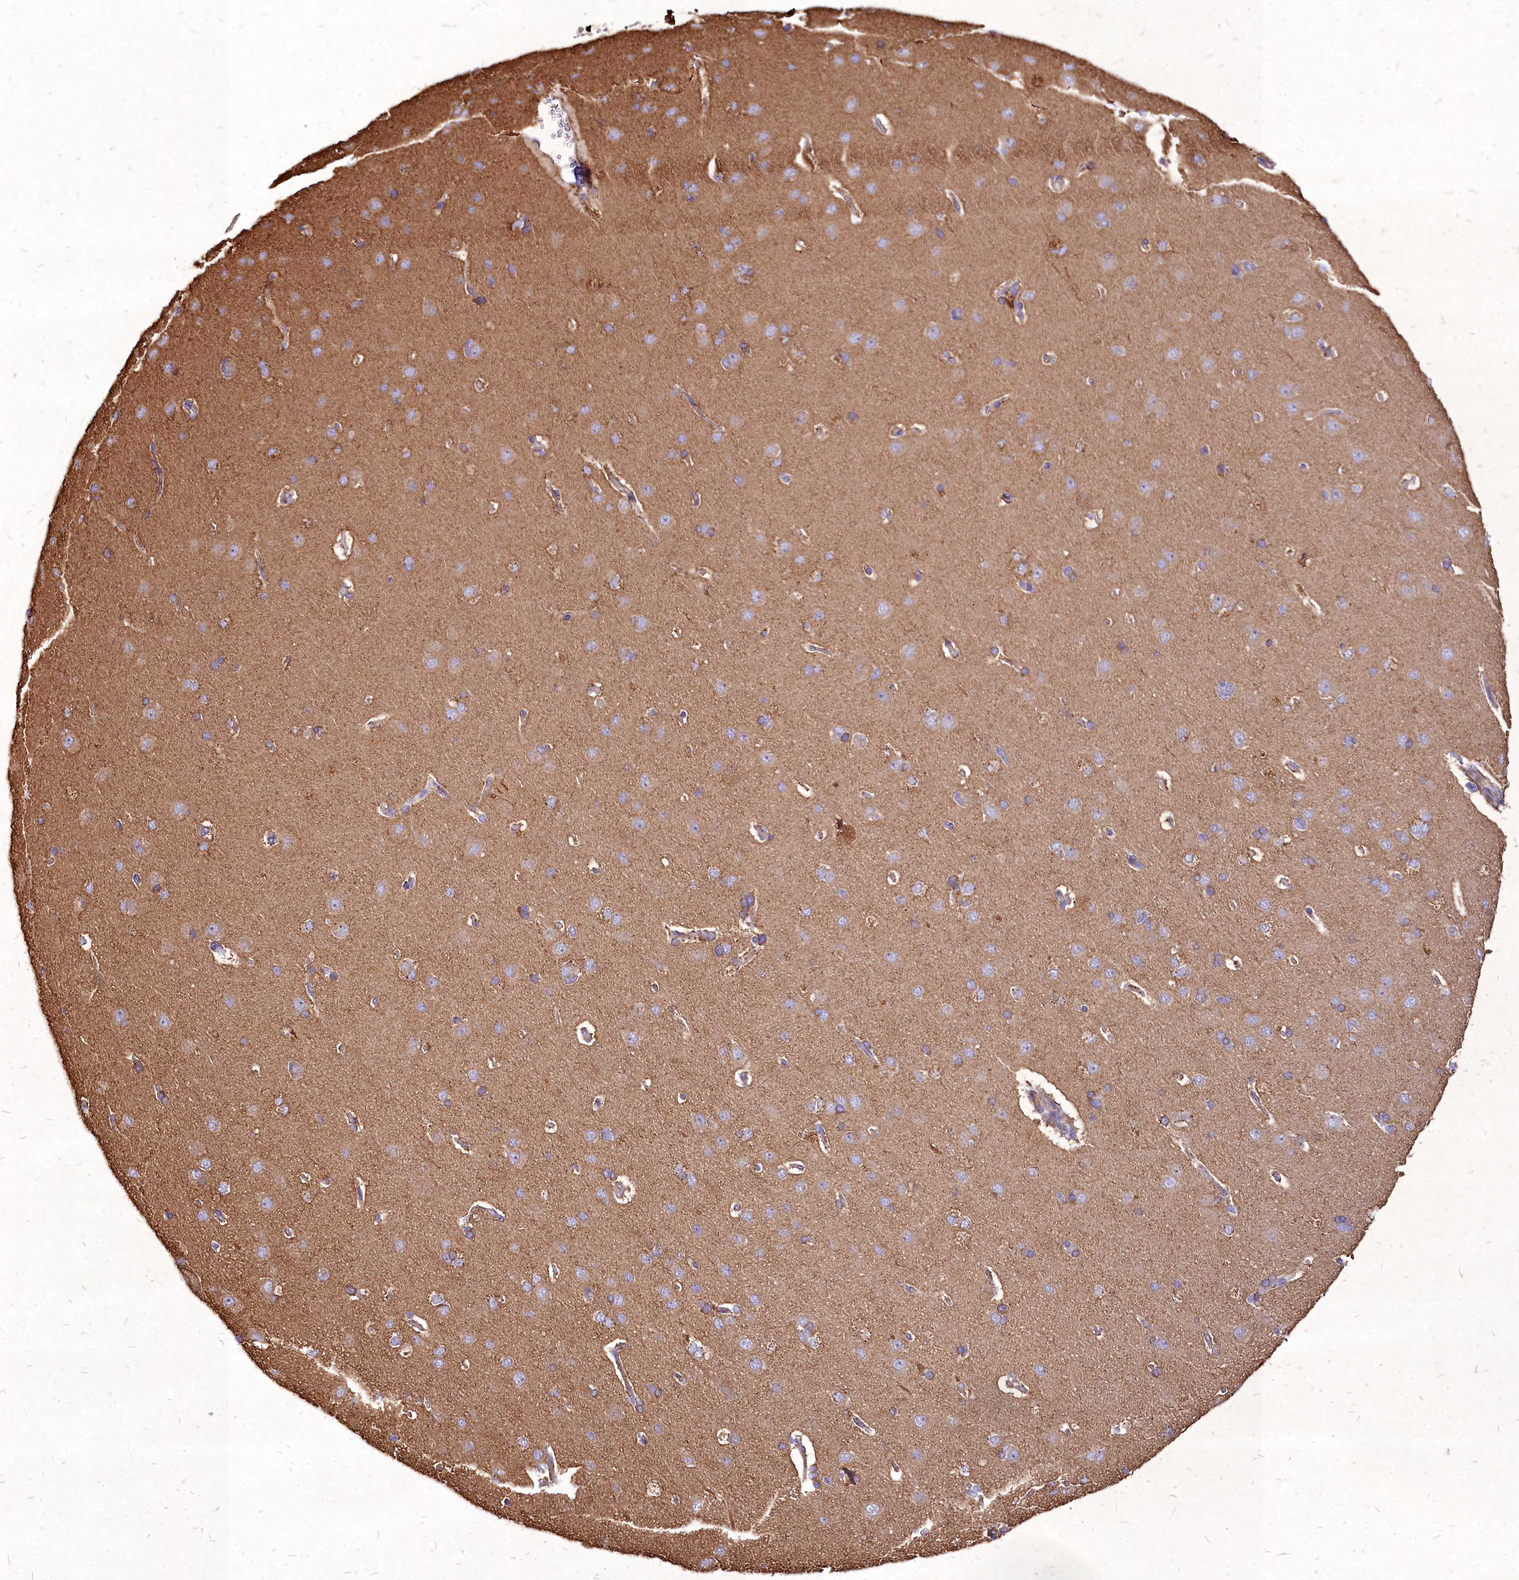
{"staining": {"intensity": "moderate", "quantity": "25%-75%", "location": "cytoplasmic/membranous"}, "tissue": "cerebral cortex", "cell_type": "Endothelial cells", "image_type": "normal", "snomed": [{"axis": "morphology", "description": "Normal tissue, NOS"}, {"axis": "topography", "description": "Cerebral cortex"}], "caption": "Cerebral cortex stained with immunohistochemistry exhibits moderate cytoplasmic/membranous expression in about 25%-75% of endothelial cells. (Stains: DAB in brown, nuclei in blue, Microscopy: brightfield microscopy at high magnification).", "gene": "SKA1", "patient": {"sex": "male", "age": 62}}